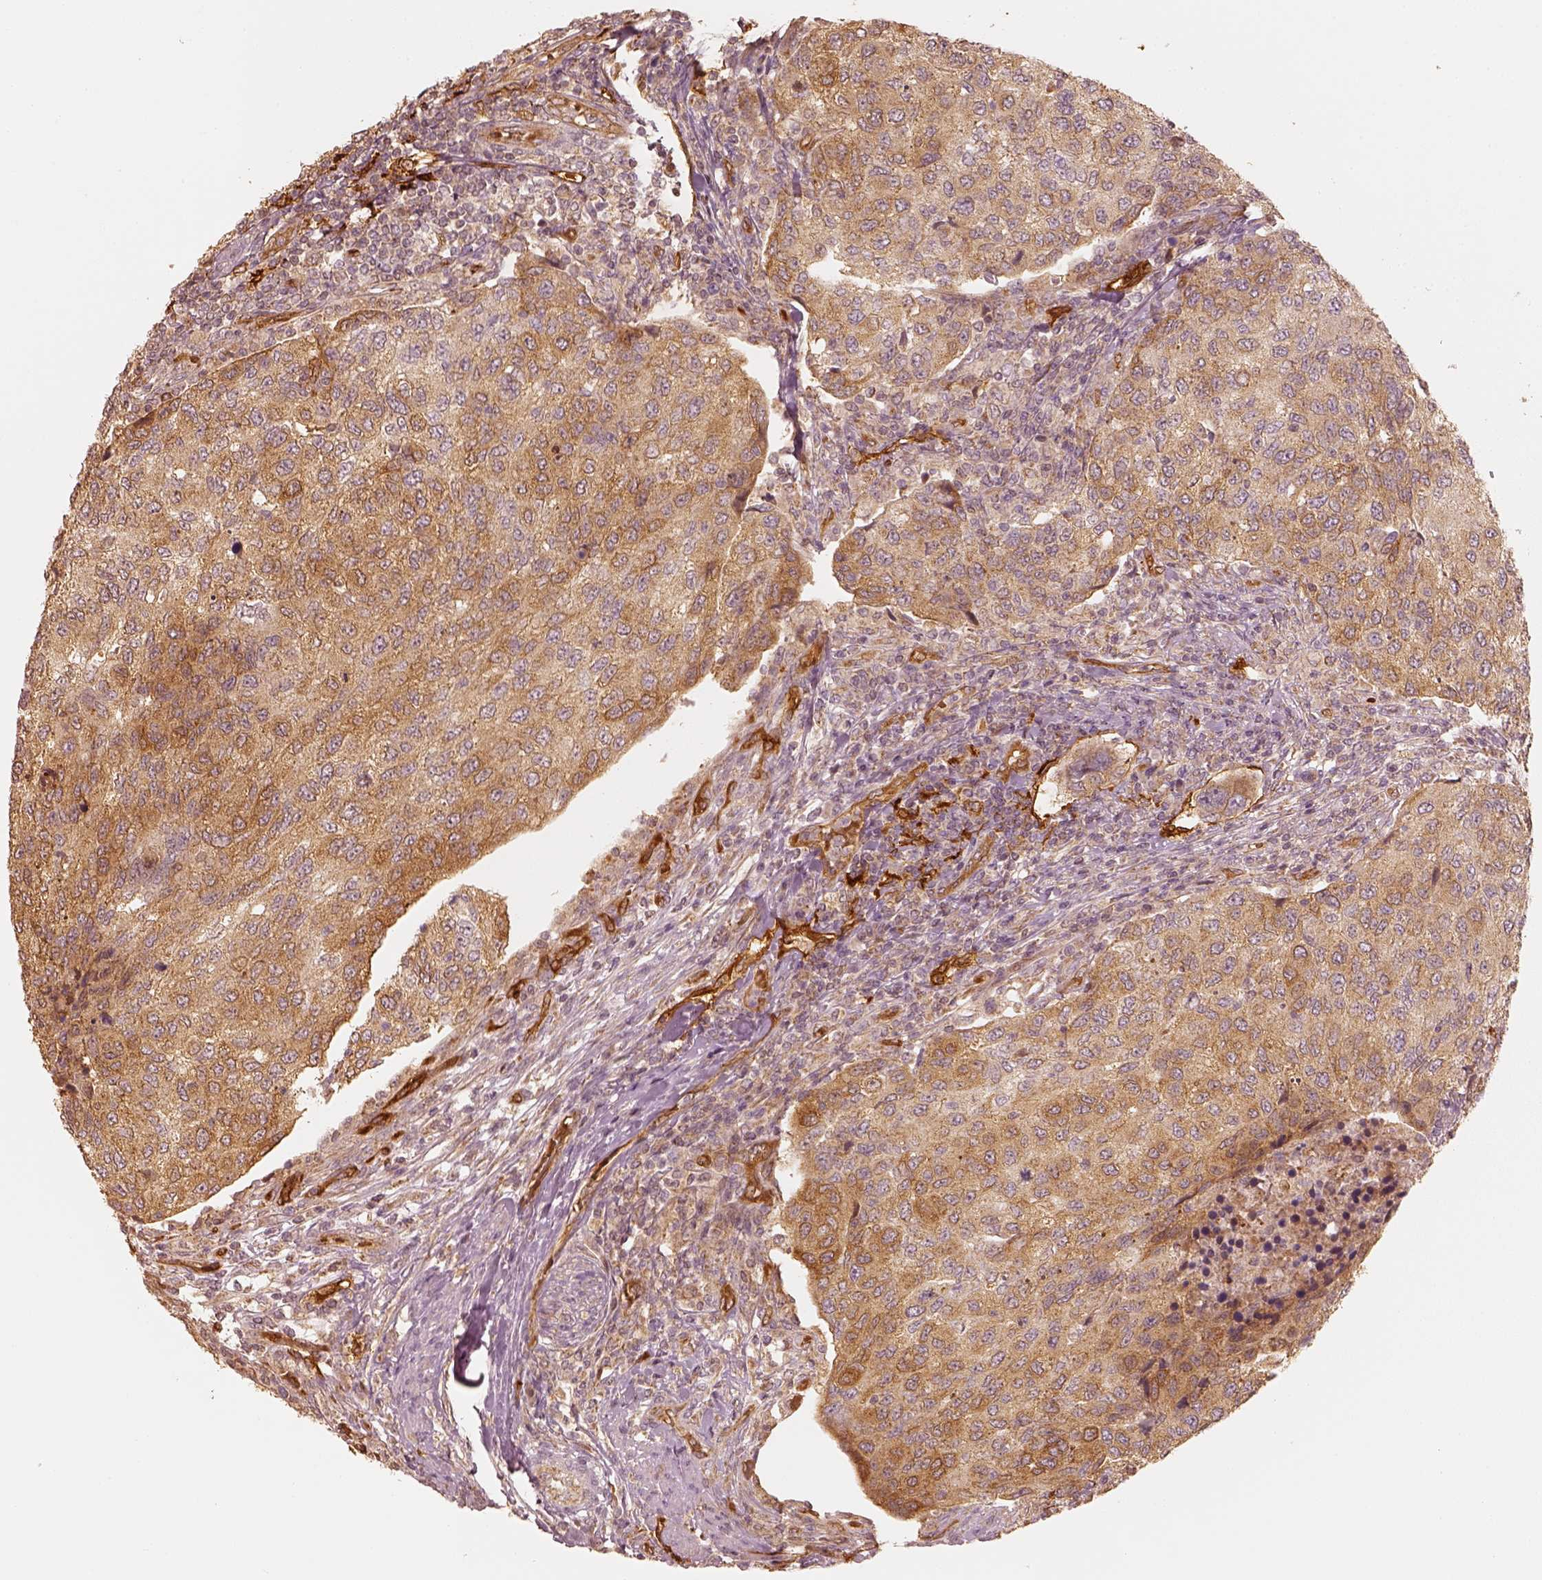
{"staining": {"intensity": "moderate", "quantity": ">75%", "location": "cytoplasmic/membranous"}, "tissue": "urothelial cancer", "cell_type": "Tumor cells", "image_type": "cancer", "snomed": [{"axis": "morphology", "description": "Urothelial carcinoma, High grade"}, {"axis": "topography", "description": "Urinary bladder"}], "caption": "This histopathology image shows immunohistochemistry (IHC) staining of urothelial cancer, with medium moderate cytoplasmic/membranous staining in approximately >75% of tumor cells.", "gene": "FSCN1", "patient": {"sex": "female", "age": 78}}